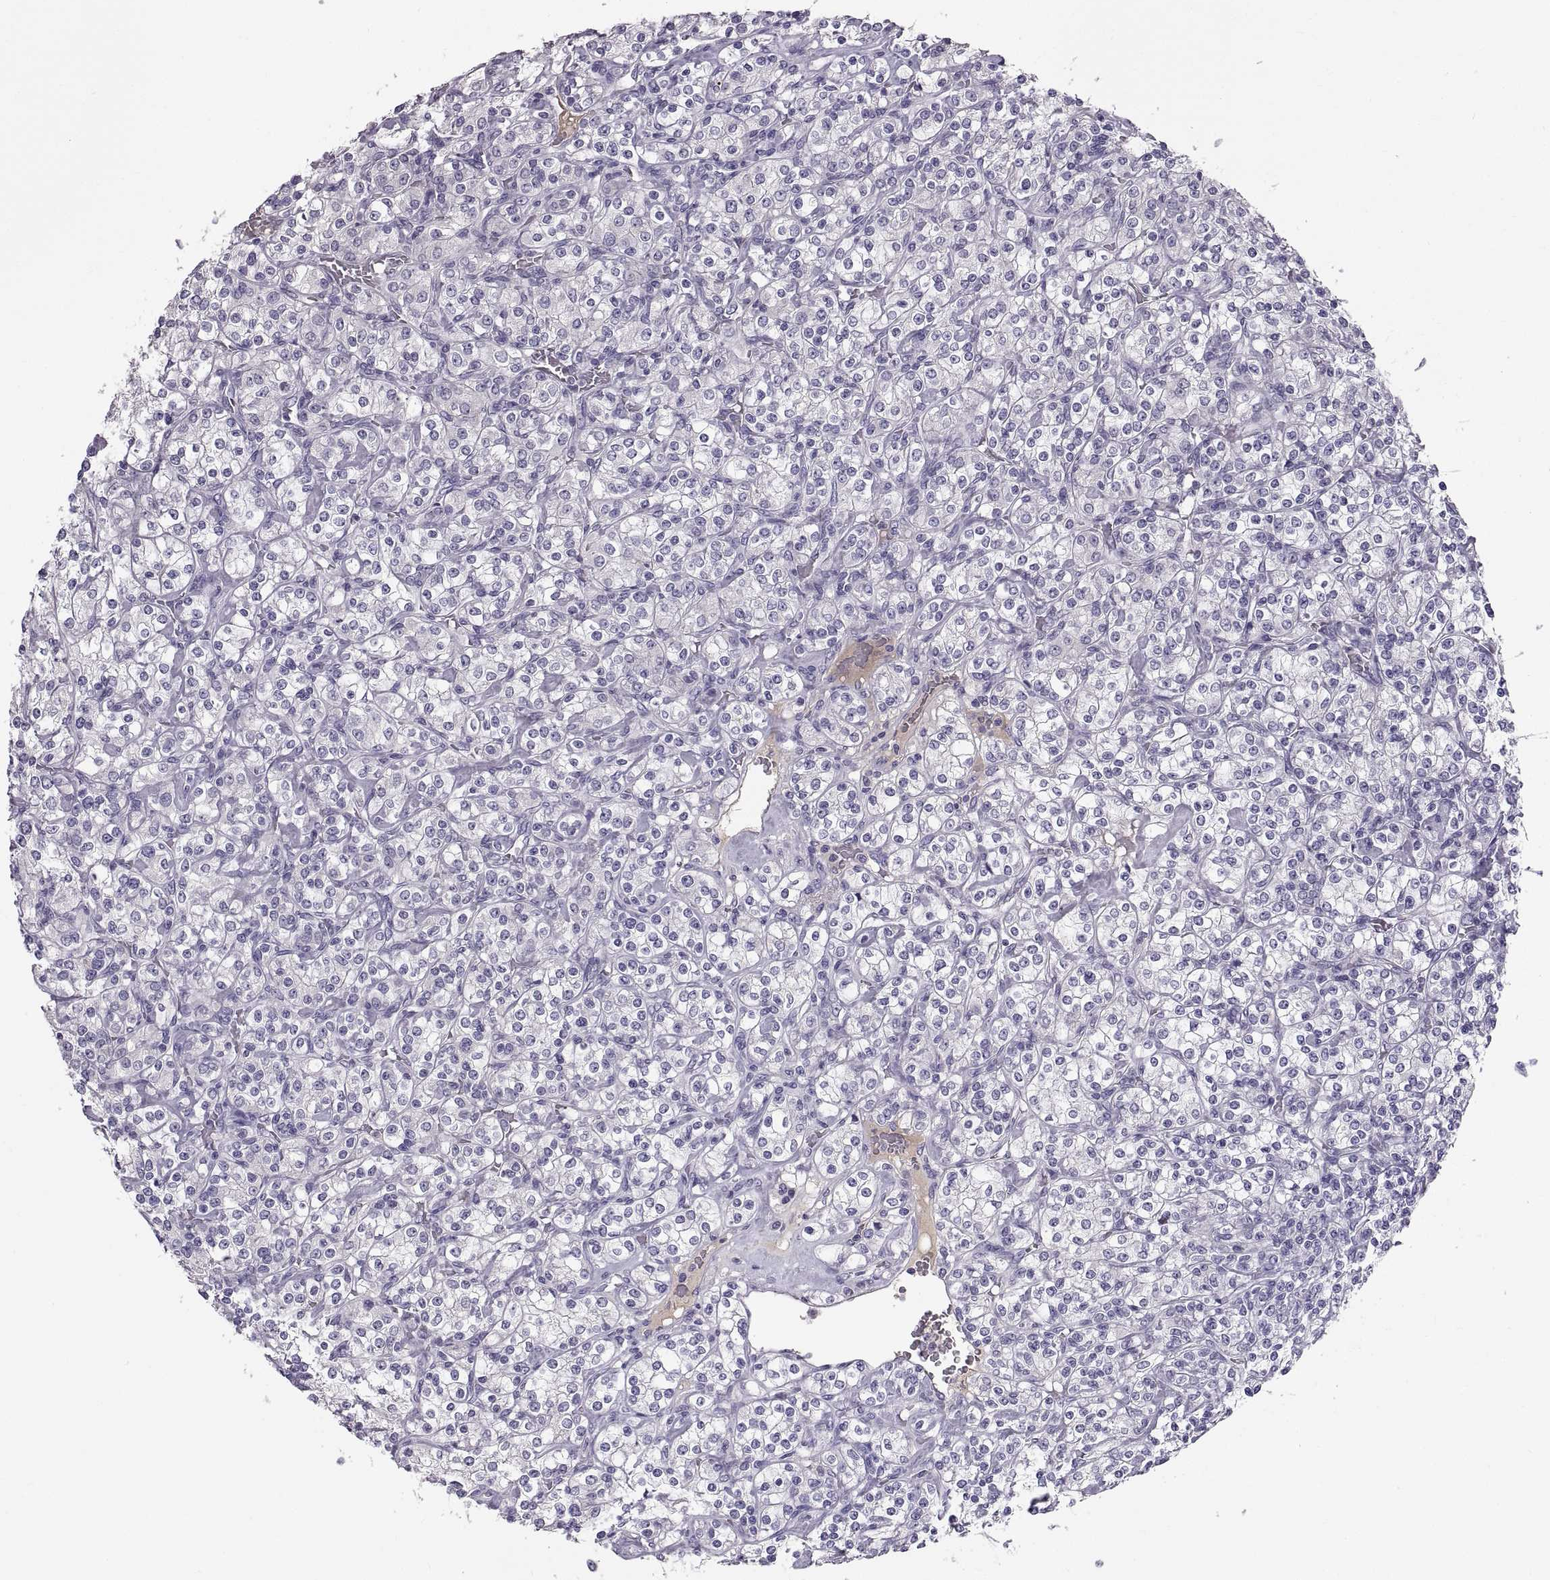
{"staining": {"intensity": "negative", "quantity": "none", "location": "none"}, "tissue": "renal cancer", "cell_type": "Tumor cells", "image_type": "cancer", "snomed": [{"axis": "morphology", "description": "Adenocarcinoma, NOS"}, {"axis": "topography", "description": "Kidney"}], "caption": "Tumor cells show no significant protein expression in renal cancer (adenocarcinoma). (Brightfield microscopy of DAB (3,3'-diaminobenzidine) immunohistochemistry (IHC) at high magnification).", "gene": "ADAM32", "patient": {"sex": "male", "age": 77}}